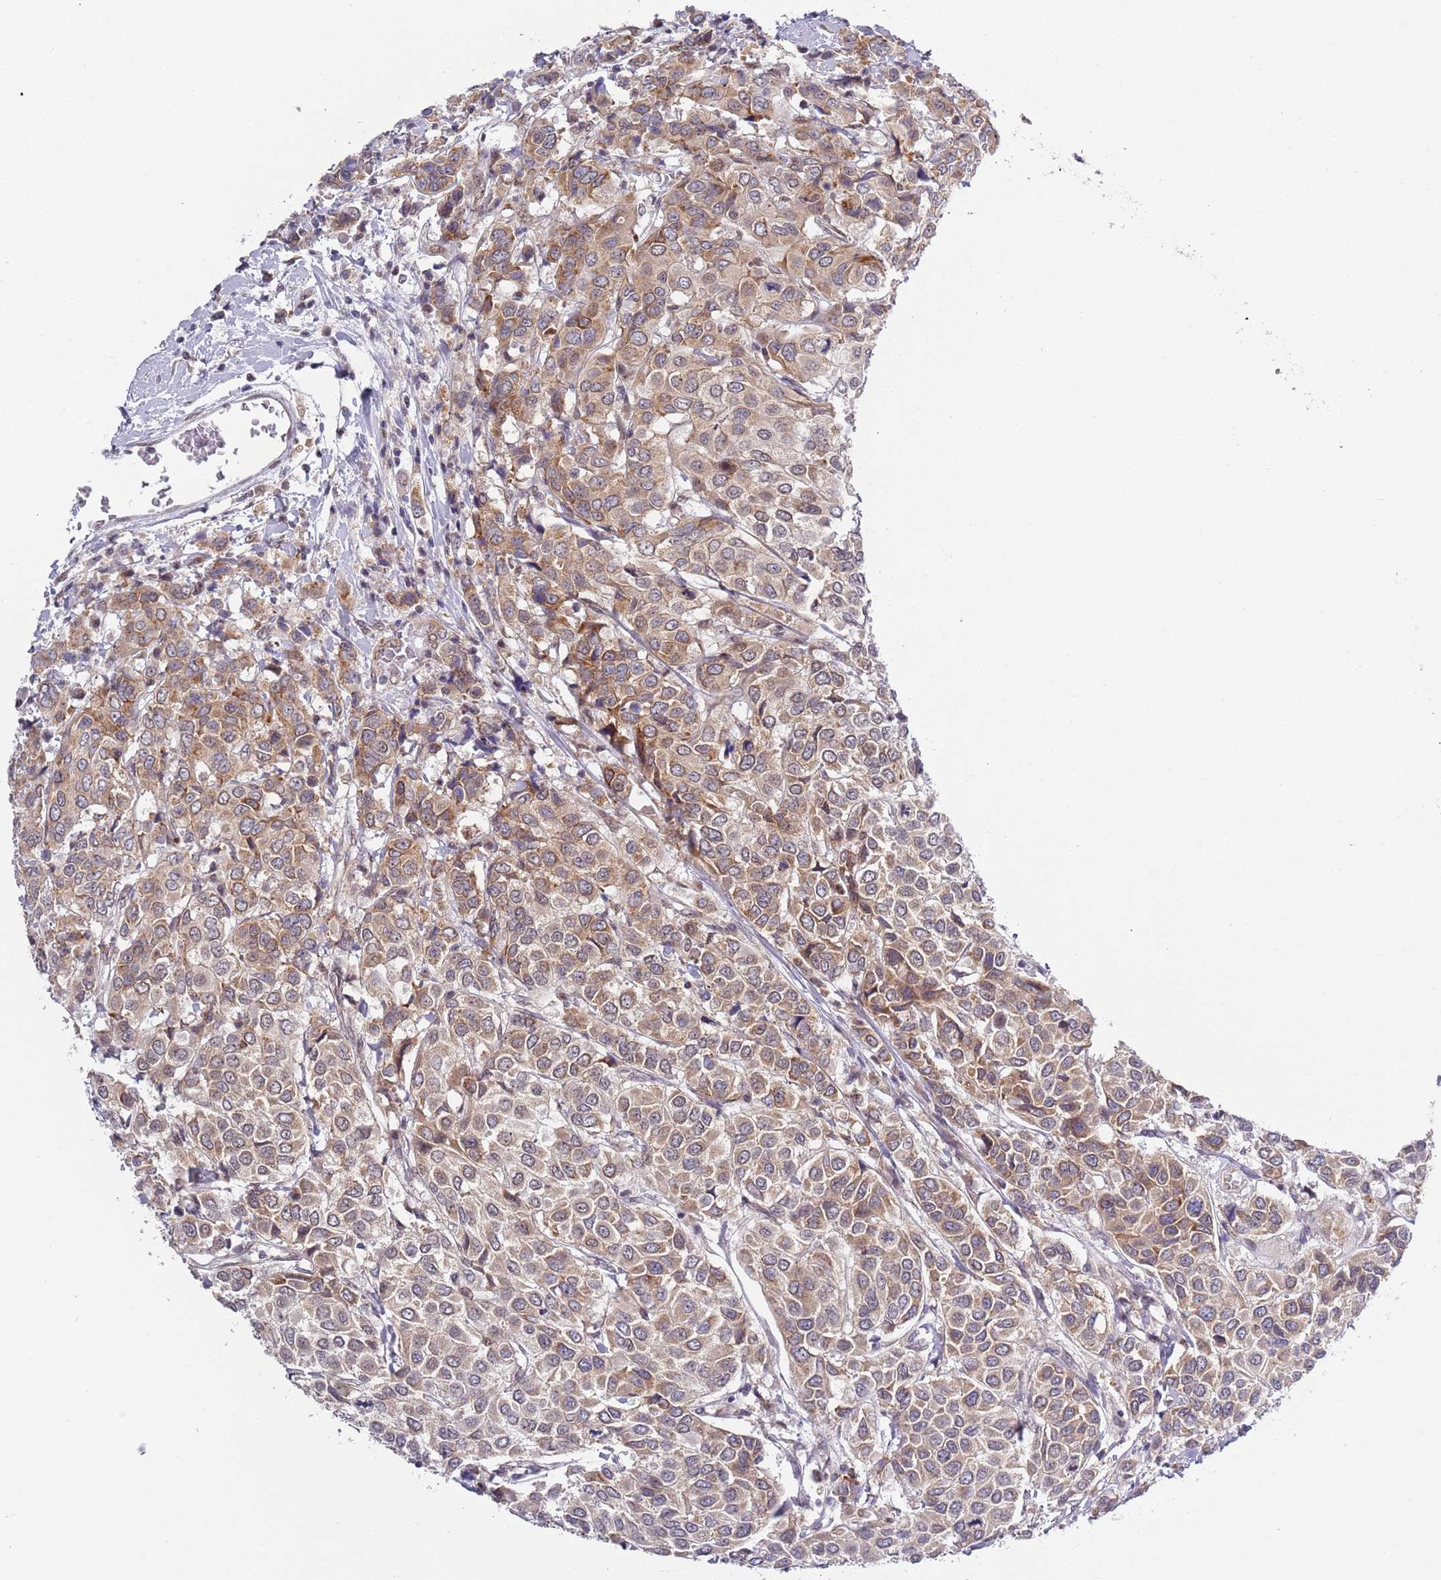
{"staining": {"intensity": "moderate", "quantity": "<25%", "location": "cytoplasmic/membranous"}, "tissue": "breast cancer", "cell_type": "Tumor cells", "image_type": "cancer", "snomed": [{"axis": "morphology", "description": "Duct carcinoma"}, {"axis": "topography", "description": "Breast"}], "caption": "Moderate cytoplasmic/membranous positivity is seen in approximately <25% of tumor cells in breast cancer (infiltrating ductal carcinoma).", "gene": "SLC25A32", "patient": {"sex": "female", "age": 55}}